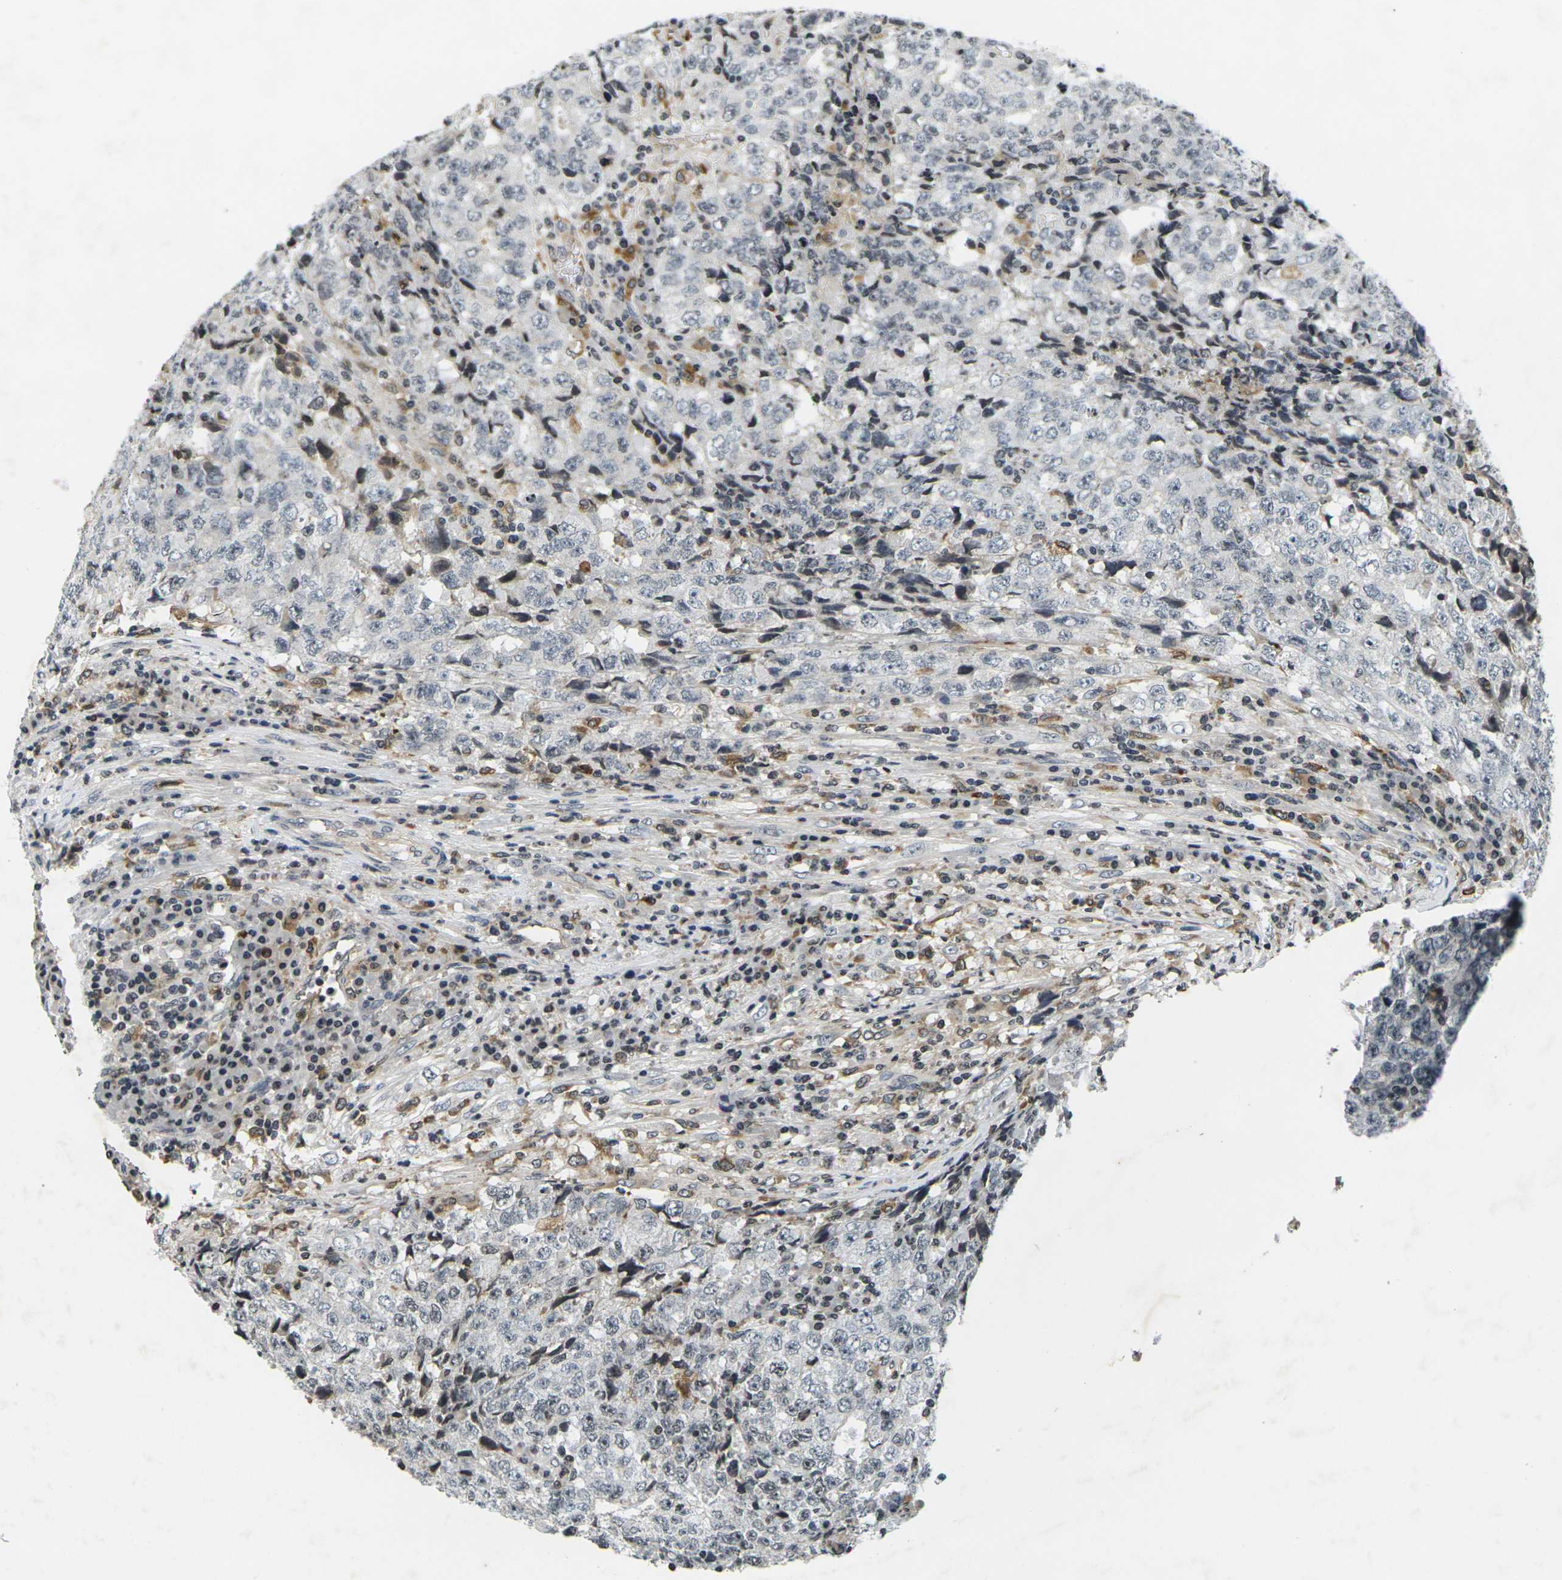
{"staining": {"intensity": "negative", "quantity": "none", "location": "none"}, "tissue": "testis cancer", "cell_type": "Tumor cells", "image_type": "cancer", "snomed": [{"axis": "morphology", "description": "Necrosis, NOS"}, {"axis": "morphology", "description": "Carcinoma, Embryonal, NOS"}, {"axis": "topography", "description": "Testis"}], "caption": "Immunohistochemistry (IHC) of human embryonal carcinoma (testis) shows no positivity in tumor cells. The staining is performed using DAB (3,3'-diaminobenzidine) brown chromogen with nuclei counter-stained in using hematoxylin.", "gene": "C1QC", "patient": {"sex": "male", "age": 19}}